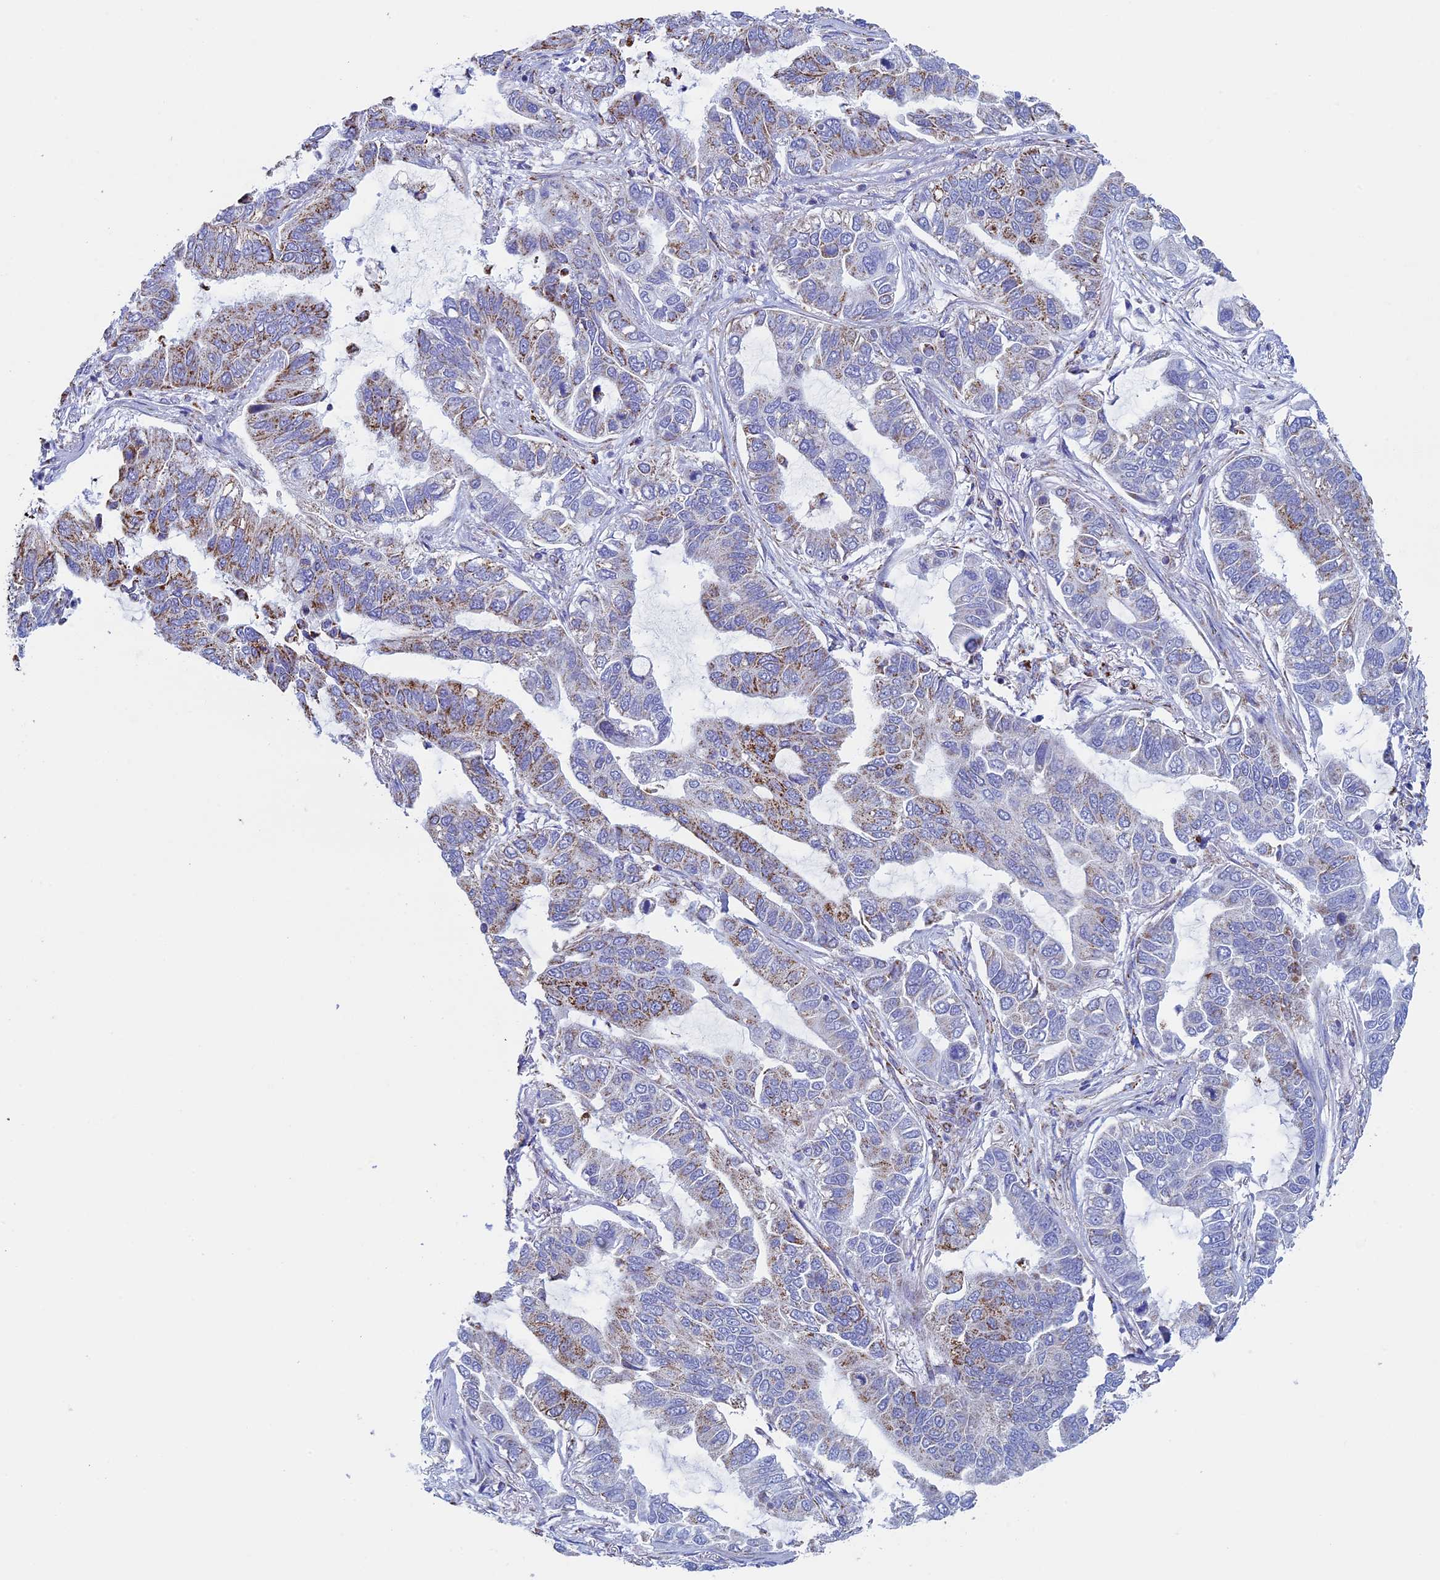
{"staining": {"intensity": "moderate", "quantity": "<25%", "location": "cytoplasmic/membranous"}, "tissue": "lung cancer", "cell_type": "Tumor cells", "image_type": "cancer", "snomed": [{"axis": "morphology", "description": "Adenocarcinoma, NOS"}, {"axis": "topography", "description": "Lung"}], "caption": "Protein expression analysis of adenocarcinoma (lung) displays moderate cytoplasmic/membranous expression in approximately <25% of tumor cells.", "gene": "UQCRFS1", "patient": {"sex": "male", "age": 64}}